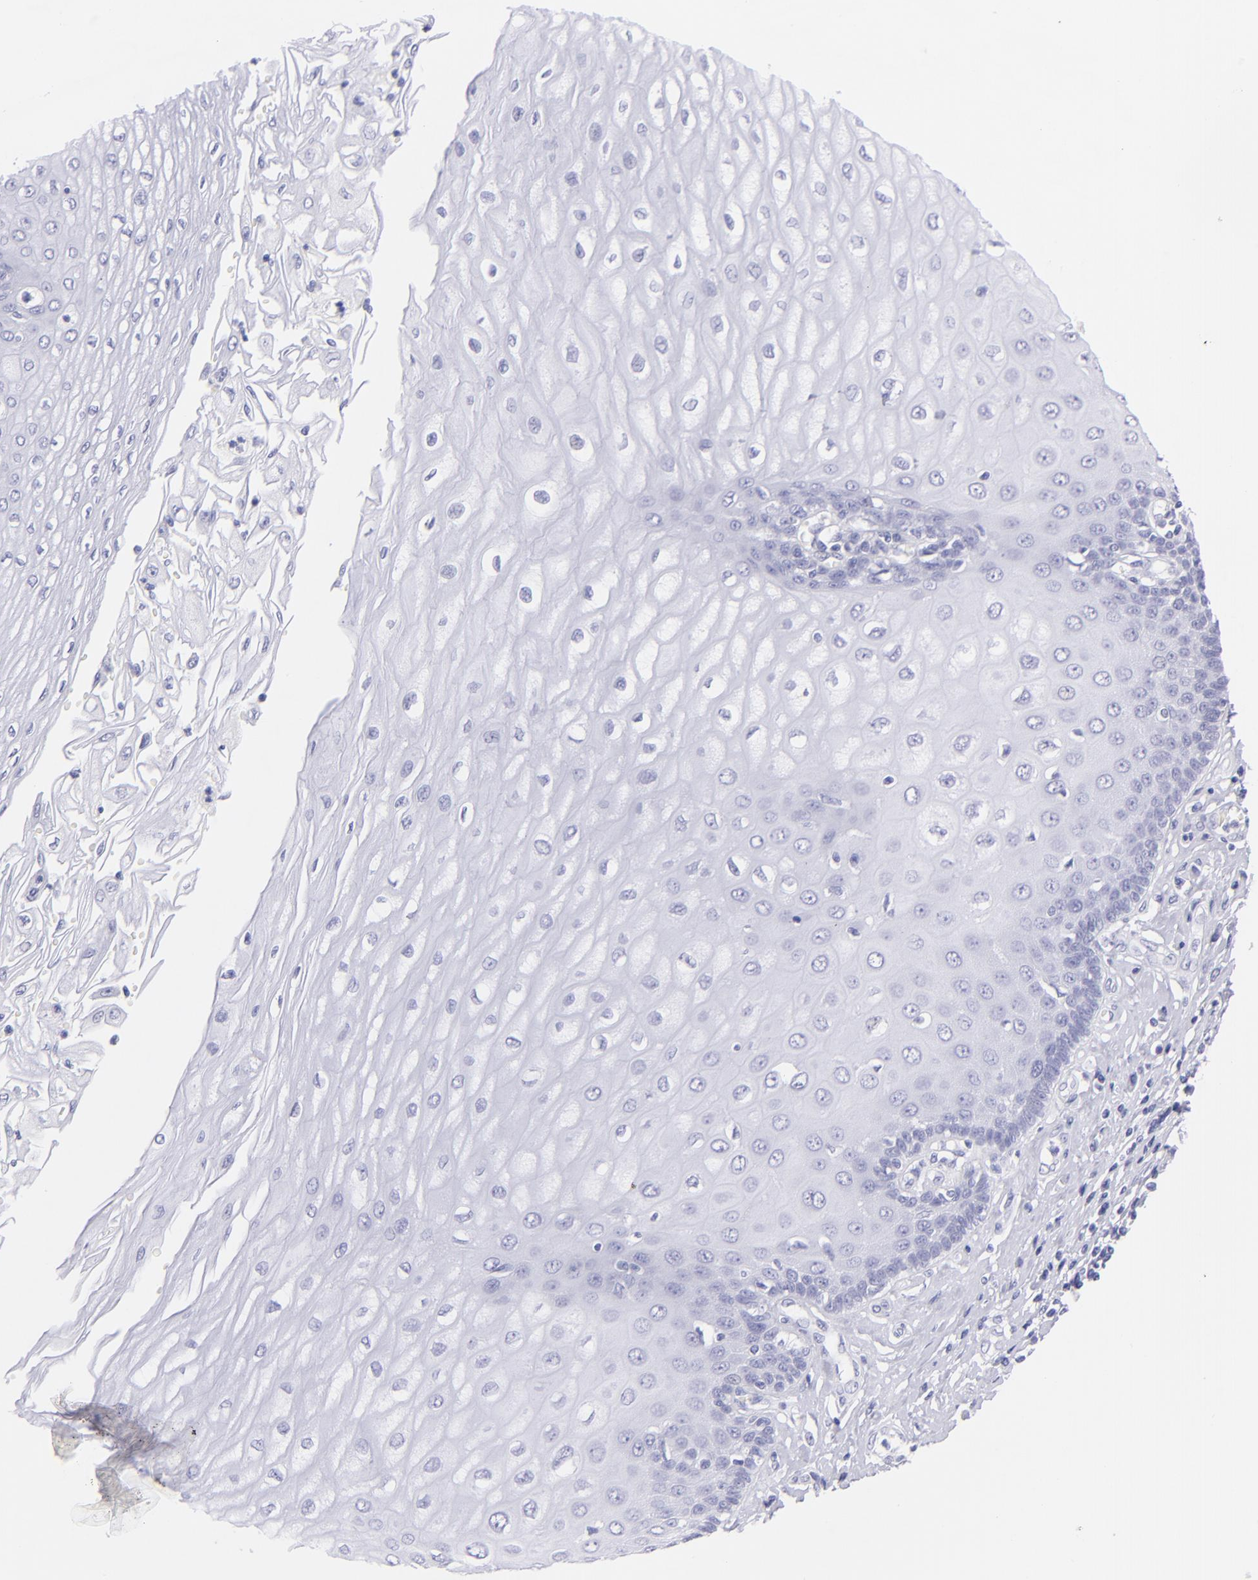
{"staining": {"intensity": "negative", "quantity": "none", "location": "none"}, "tissue": "esophagus", "cell_type": "Squamous epithelial cells", "image_type": "normal", "snomed": [{"axis": "morphology", "description": "Normal tissue, NOS"}, {"axis": "topography", "description": "Esophagus"}], "caption": "This micrograph is of benign esophagus stained with immunohistochemistry to label a protein in brown with the nuclei are counter-stained blue. There is no expression in squamous epithelial cells. (Brightfield microscopy of DAB (3,3'-diaminobenzidine) immunohistochemistry (IHC) at high magnification).", "gene": "CNP", "patient": {"sex": "male", "age": 62}}